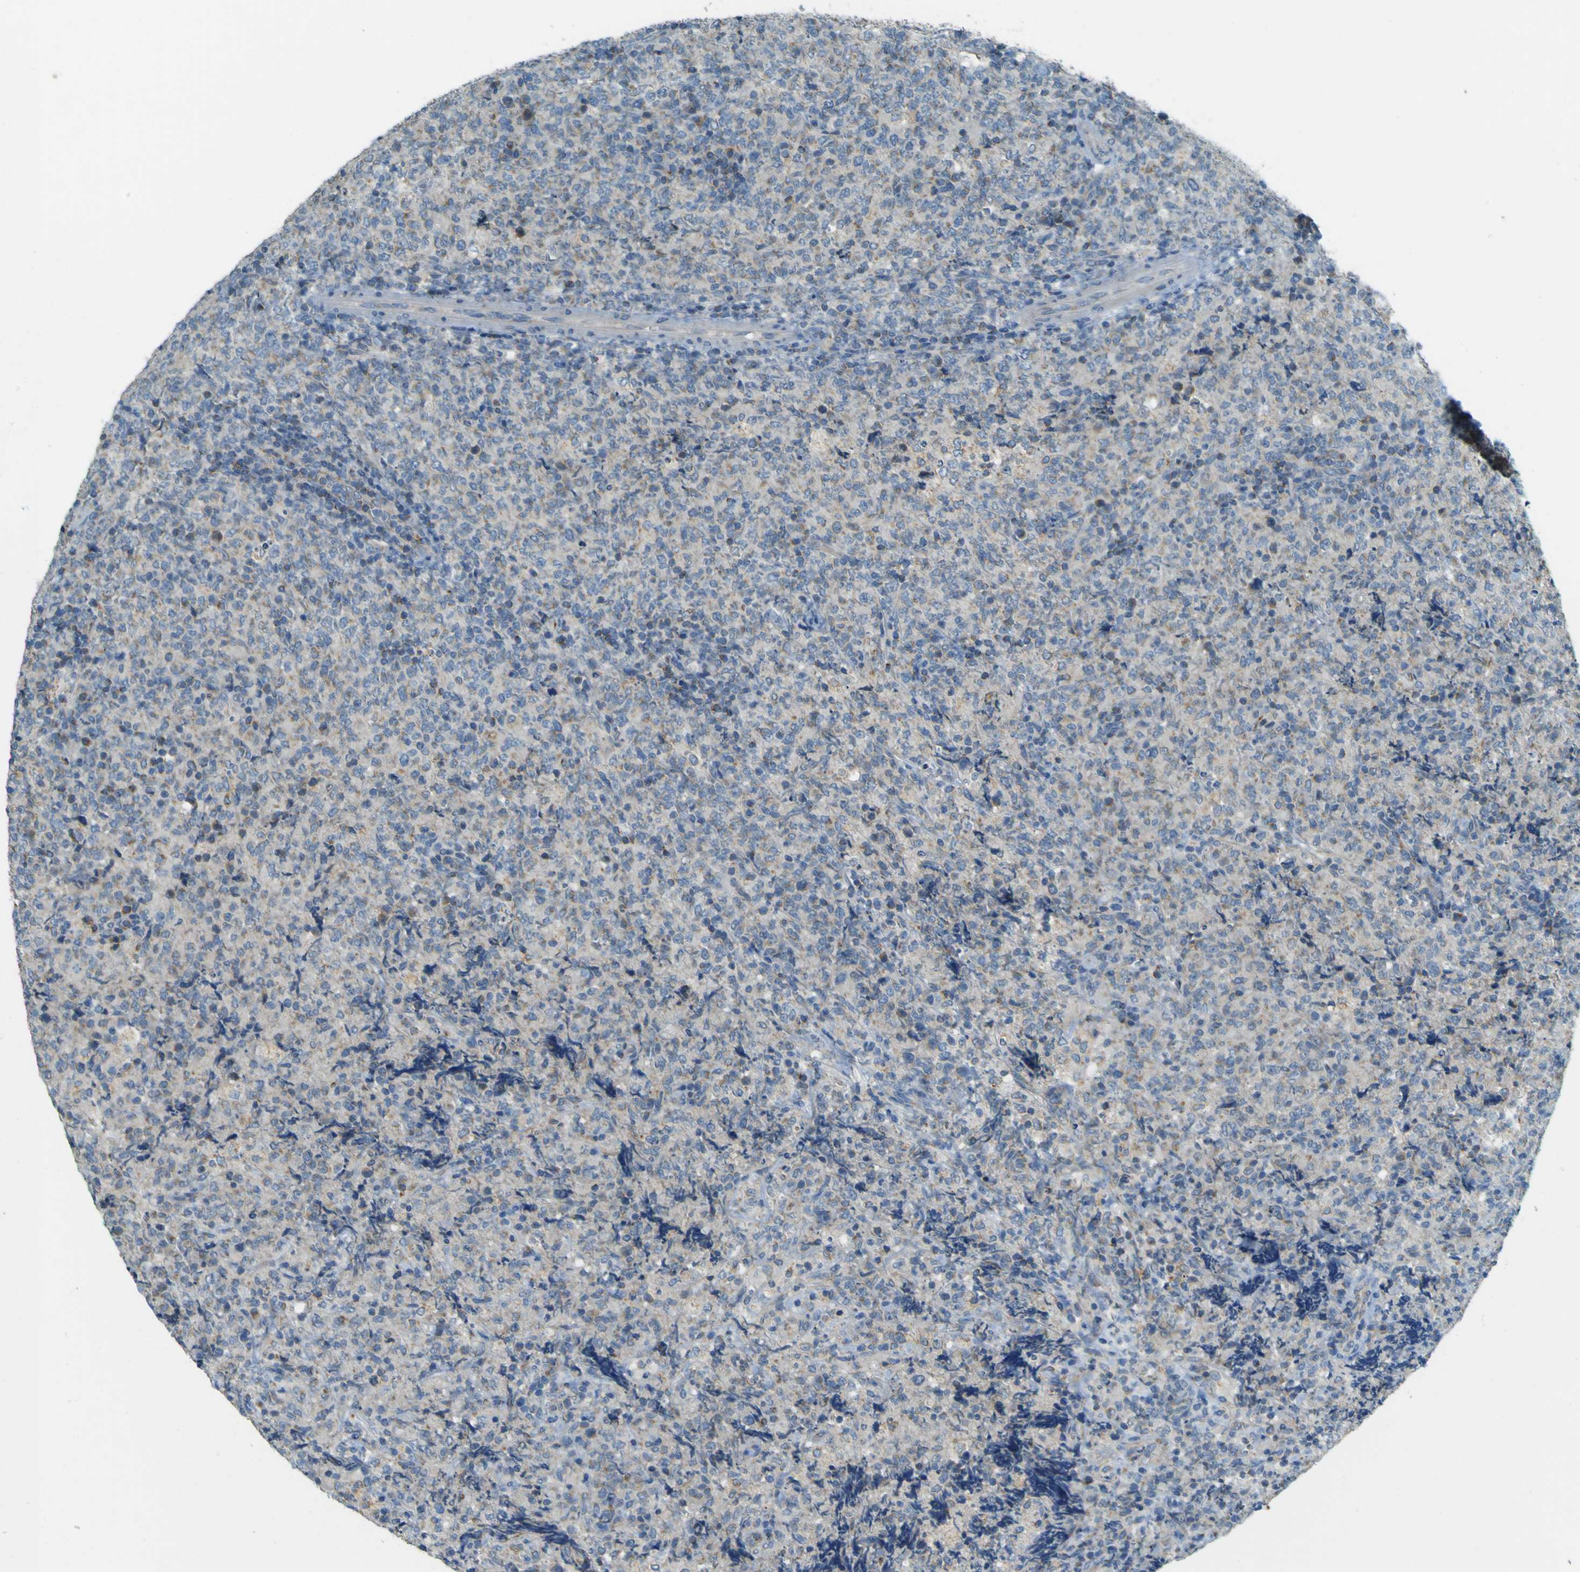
{"staining": {"intensity": "negative", "quantity": "none", "location": "none"}, "tissue": "lymphoma", "cell_type": "Tumor cells", "image_type": "cancer", "snomed": [{"axis": "morphology", "description": "Malignant lymphoma, non-Hodgkin's type, High grade"}, {"axis": "topography", "description": "Tonsil"}], "caption": "Malignant lymphoma, non-Hodgkin's type (high-grade) was stained to show a protein in brown. There is no significant expression in tumor cells.", "gene": "FKTN", "patient": {"sex": "female", "age": 36}}